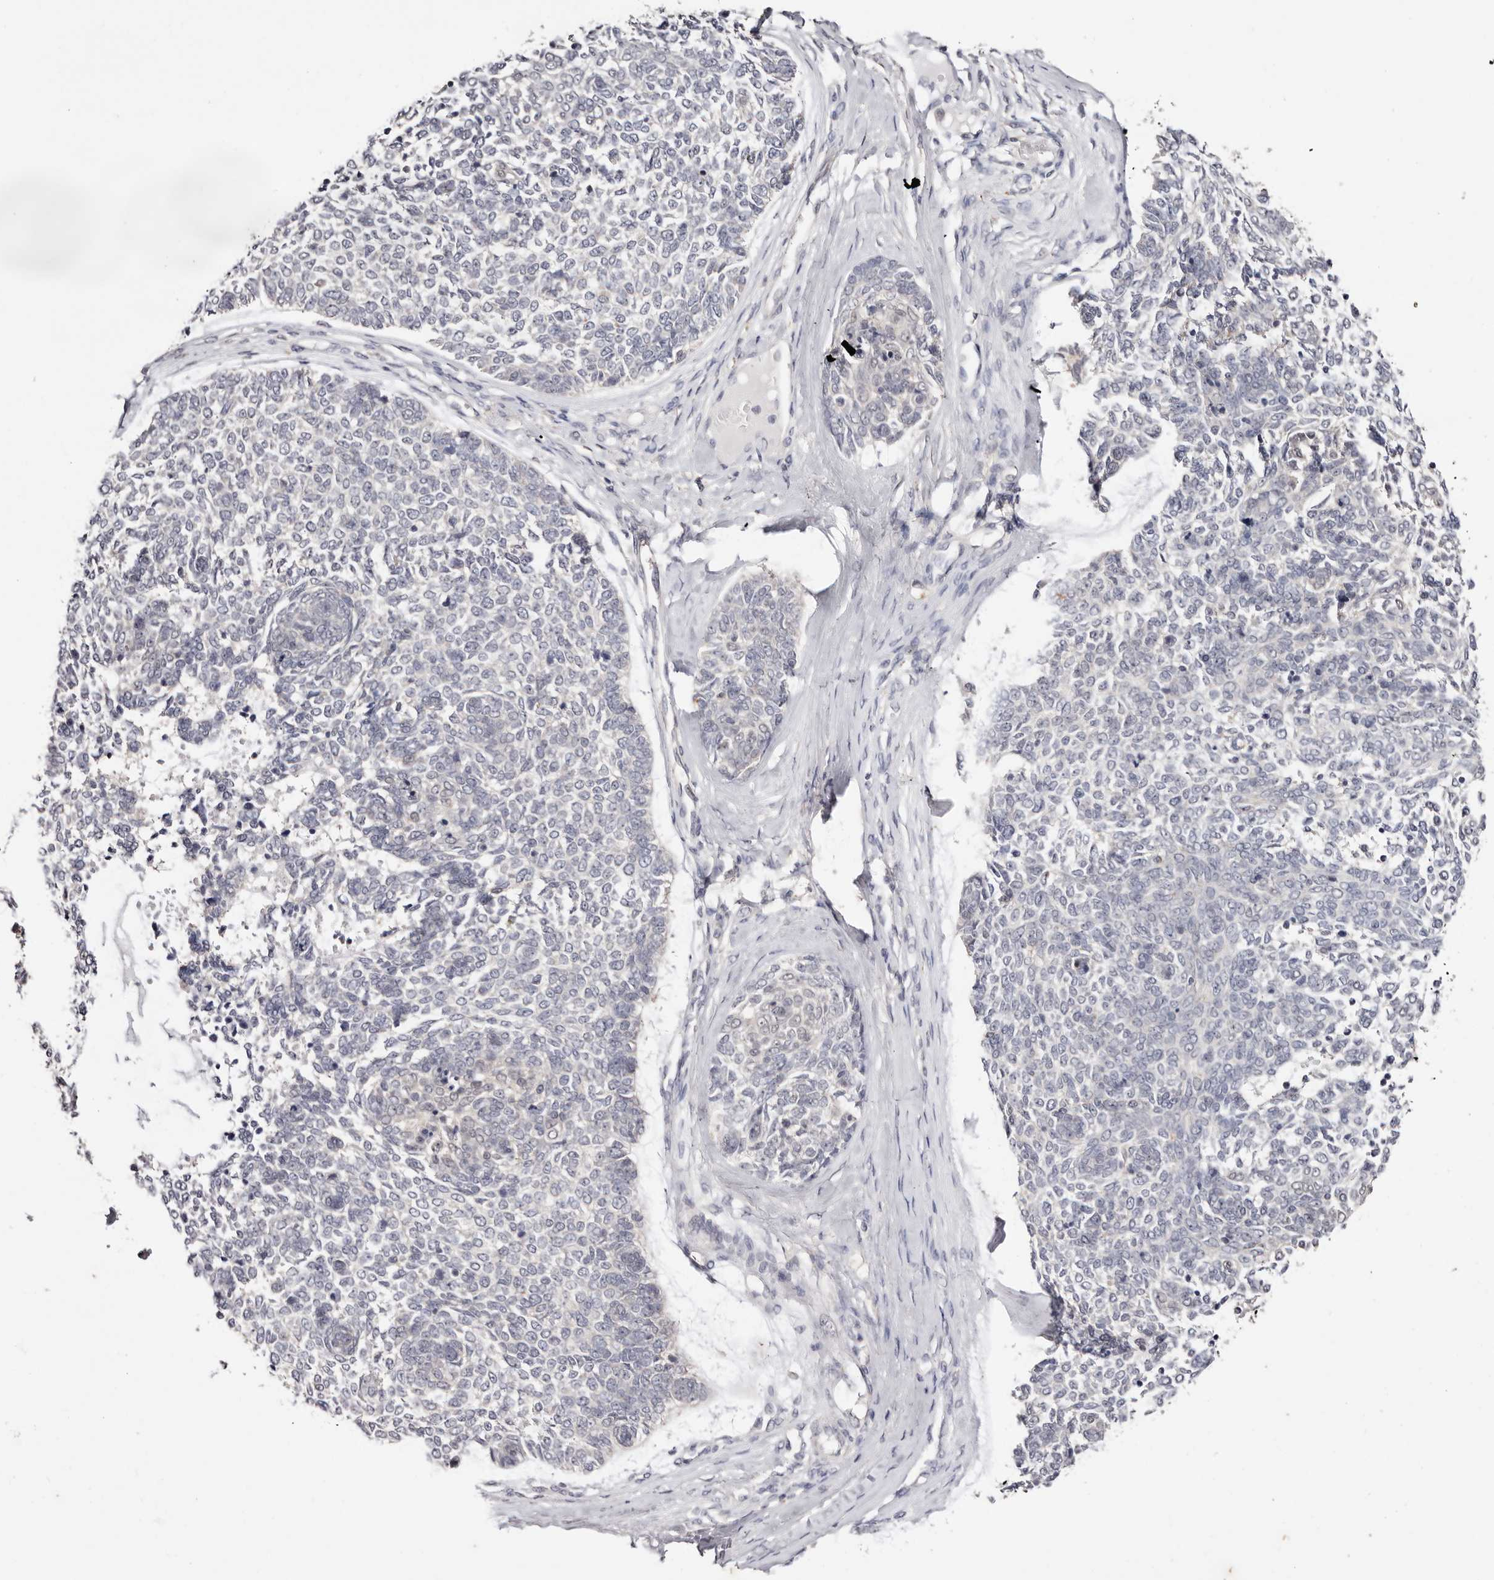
{"staining": {"intensity": "negative", "quantity": "none", "location": "none"}, "tissue": "skin cancer", "cell_type": "Tumor cells", "image_type": "cancer", "snomed": [{"axis": "morphology", "description": "Basal cell carcinoma"}, {"axis": "topography", "description": "Skin"}], "caption": "Photomicrograph shows no protein expression in tumor cells of skin basal cell carcinoma tissue.", "gene": "TYW3", "patient": {"sex": "female", "age": 81}}